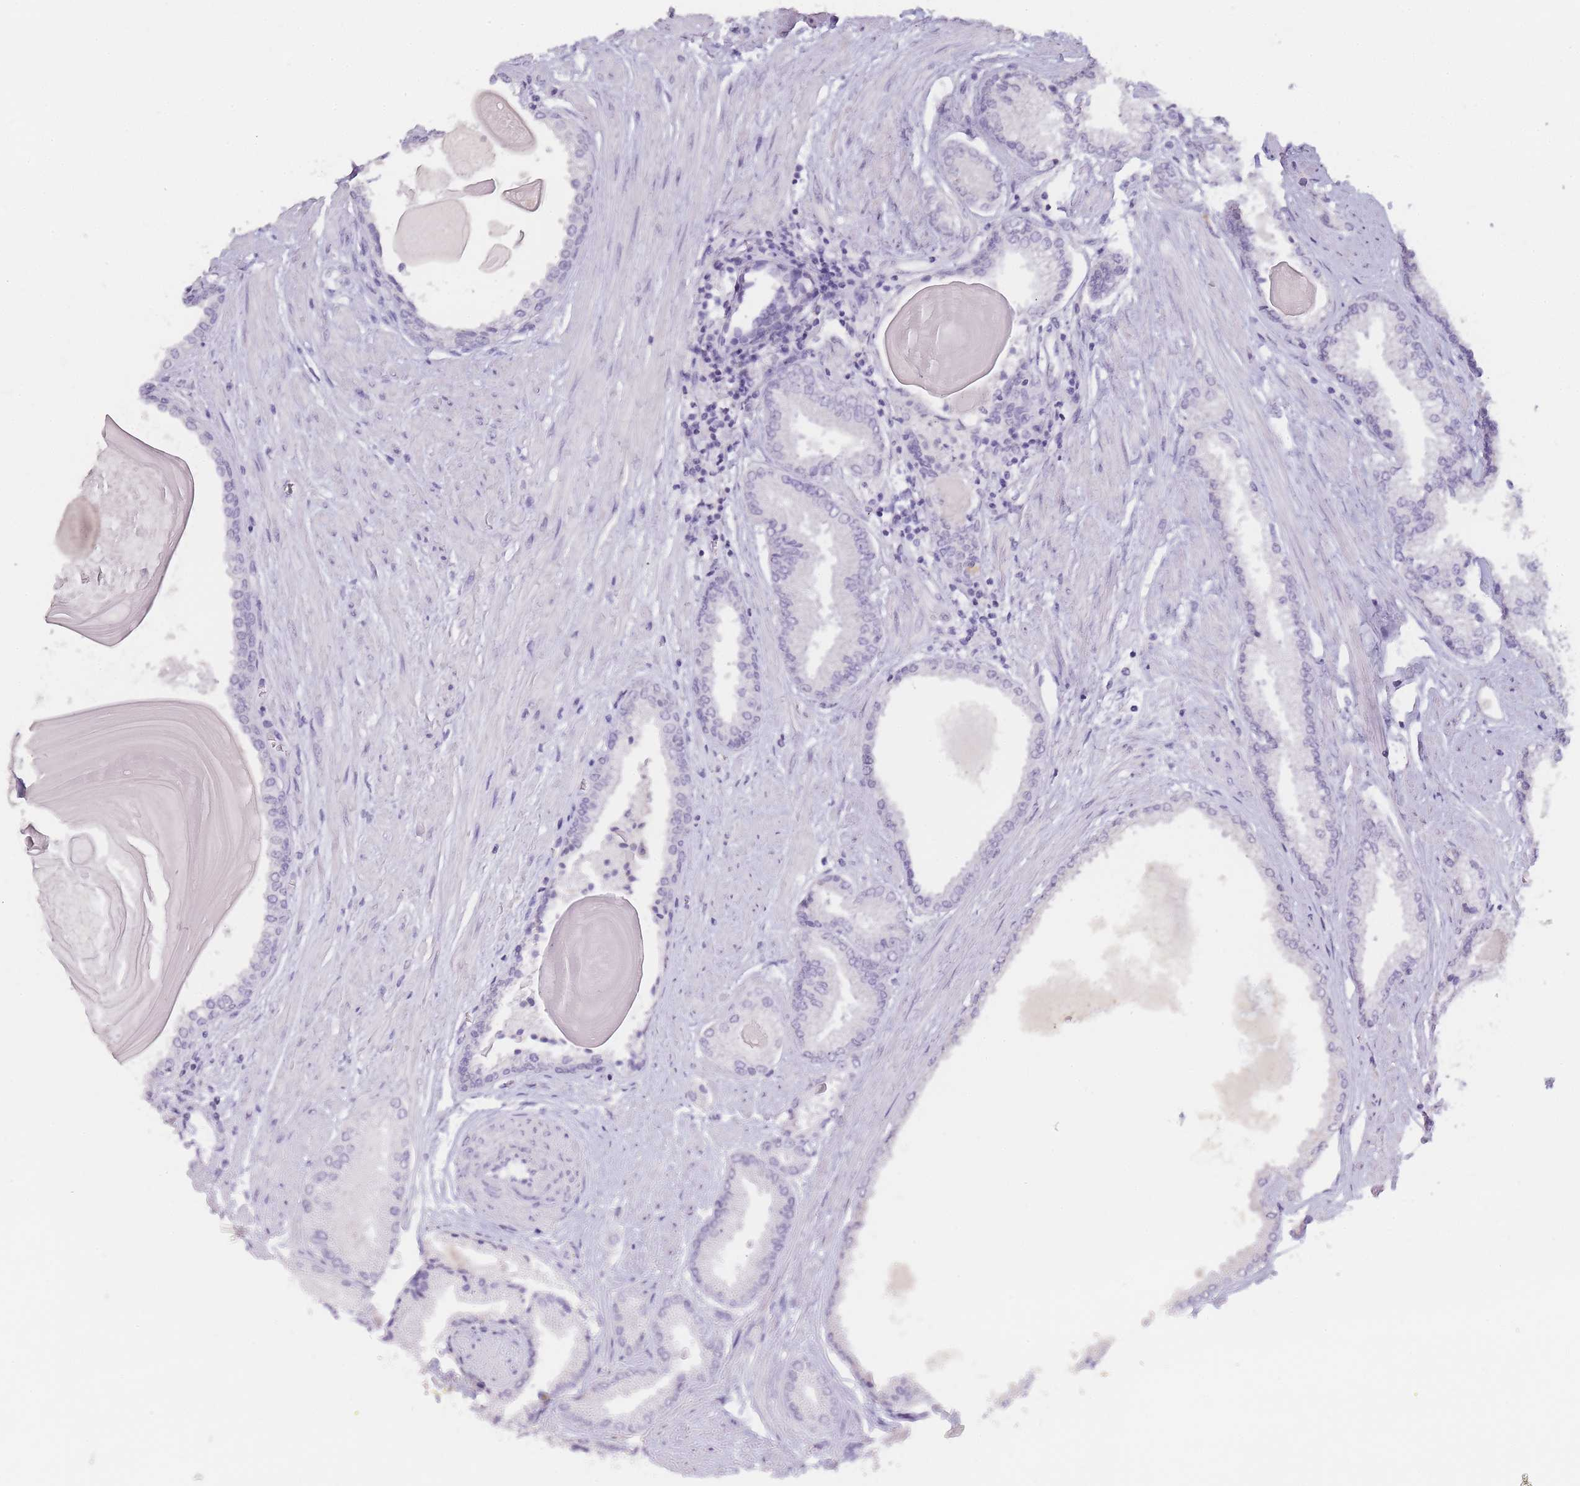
{"staining": {"intensity": "negative", "quantity": "none", "location": "none"}, "tissue": "prostate cancer", "cell_type": "Tumor cells", "image_type": "cancer", "snomed": [{"axis": "morphology", "description": "Adenocarcinoma, High grade"}, {"axis": "topography", "description": "Prostate"}], "caption": "Tumor cells are negative for brown protein staining in adenocarcinoma (high-grade) (prostate).", "gene": "INS", "patient": {"sex": "male", "age": 68}}